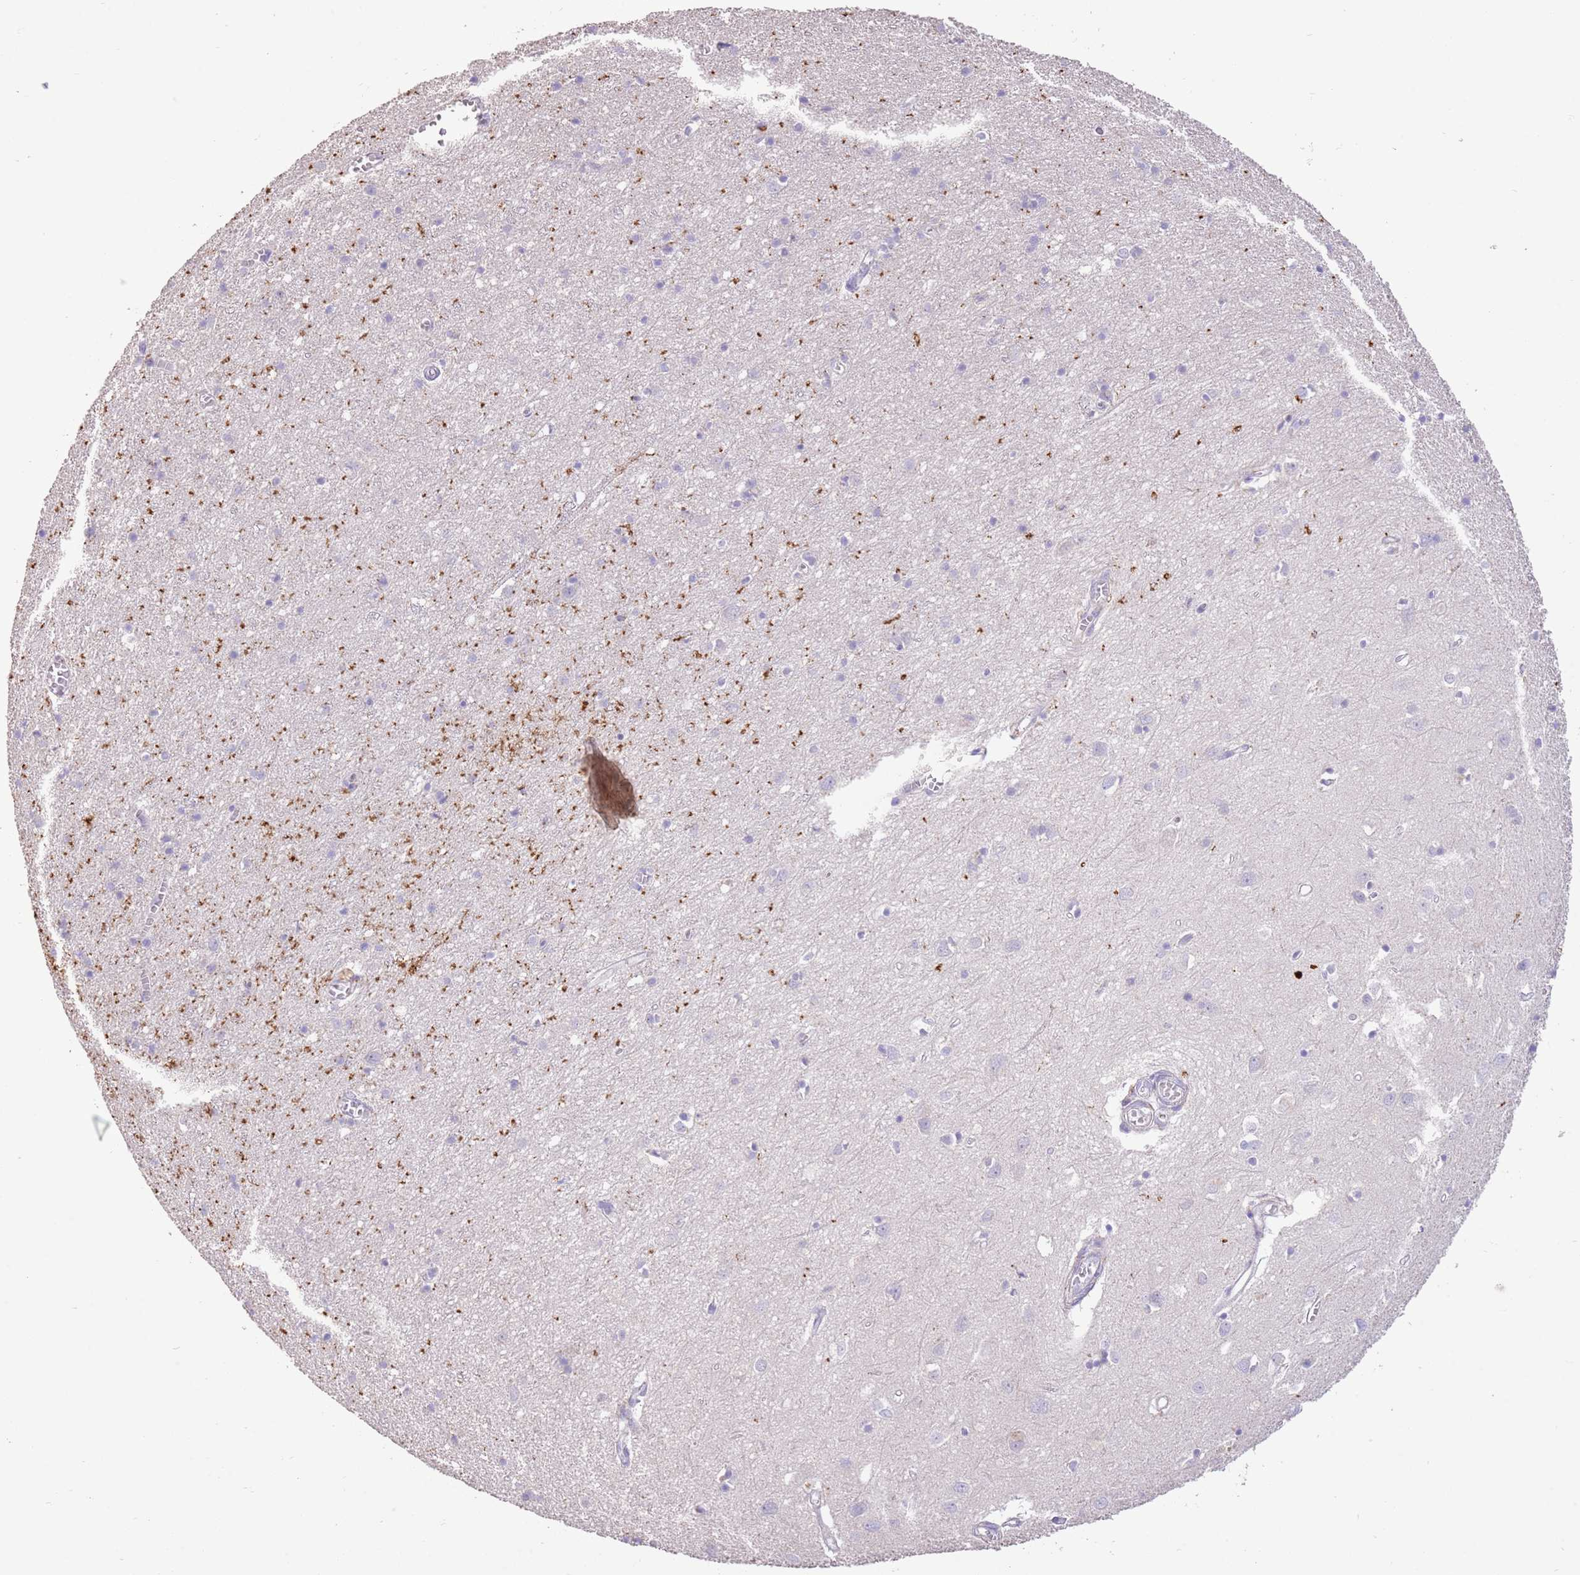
{"staining": {"intensity": "negative", "quantity": "none", "location": "none"}, "tissue": "cerebral cortex", "cell_type": "Endothelial cells", "image_type": "normal", "snomed": [{"axis": "morphology", "description": "Normal tissue, NOS"}, {"axis": "topography", "description": "Cerebral cortex"}], "caption": "Endothelial cells are negative for protein expression in benign human cerebral cortex. (DAB (3,3'-diaminobenzidine) immunohistochemistry with hematoxylin counter stain).", "gene": "SFTPA1", "patient": {"sex": "female", "age": 64}}